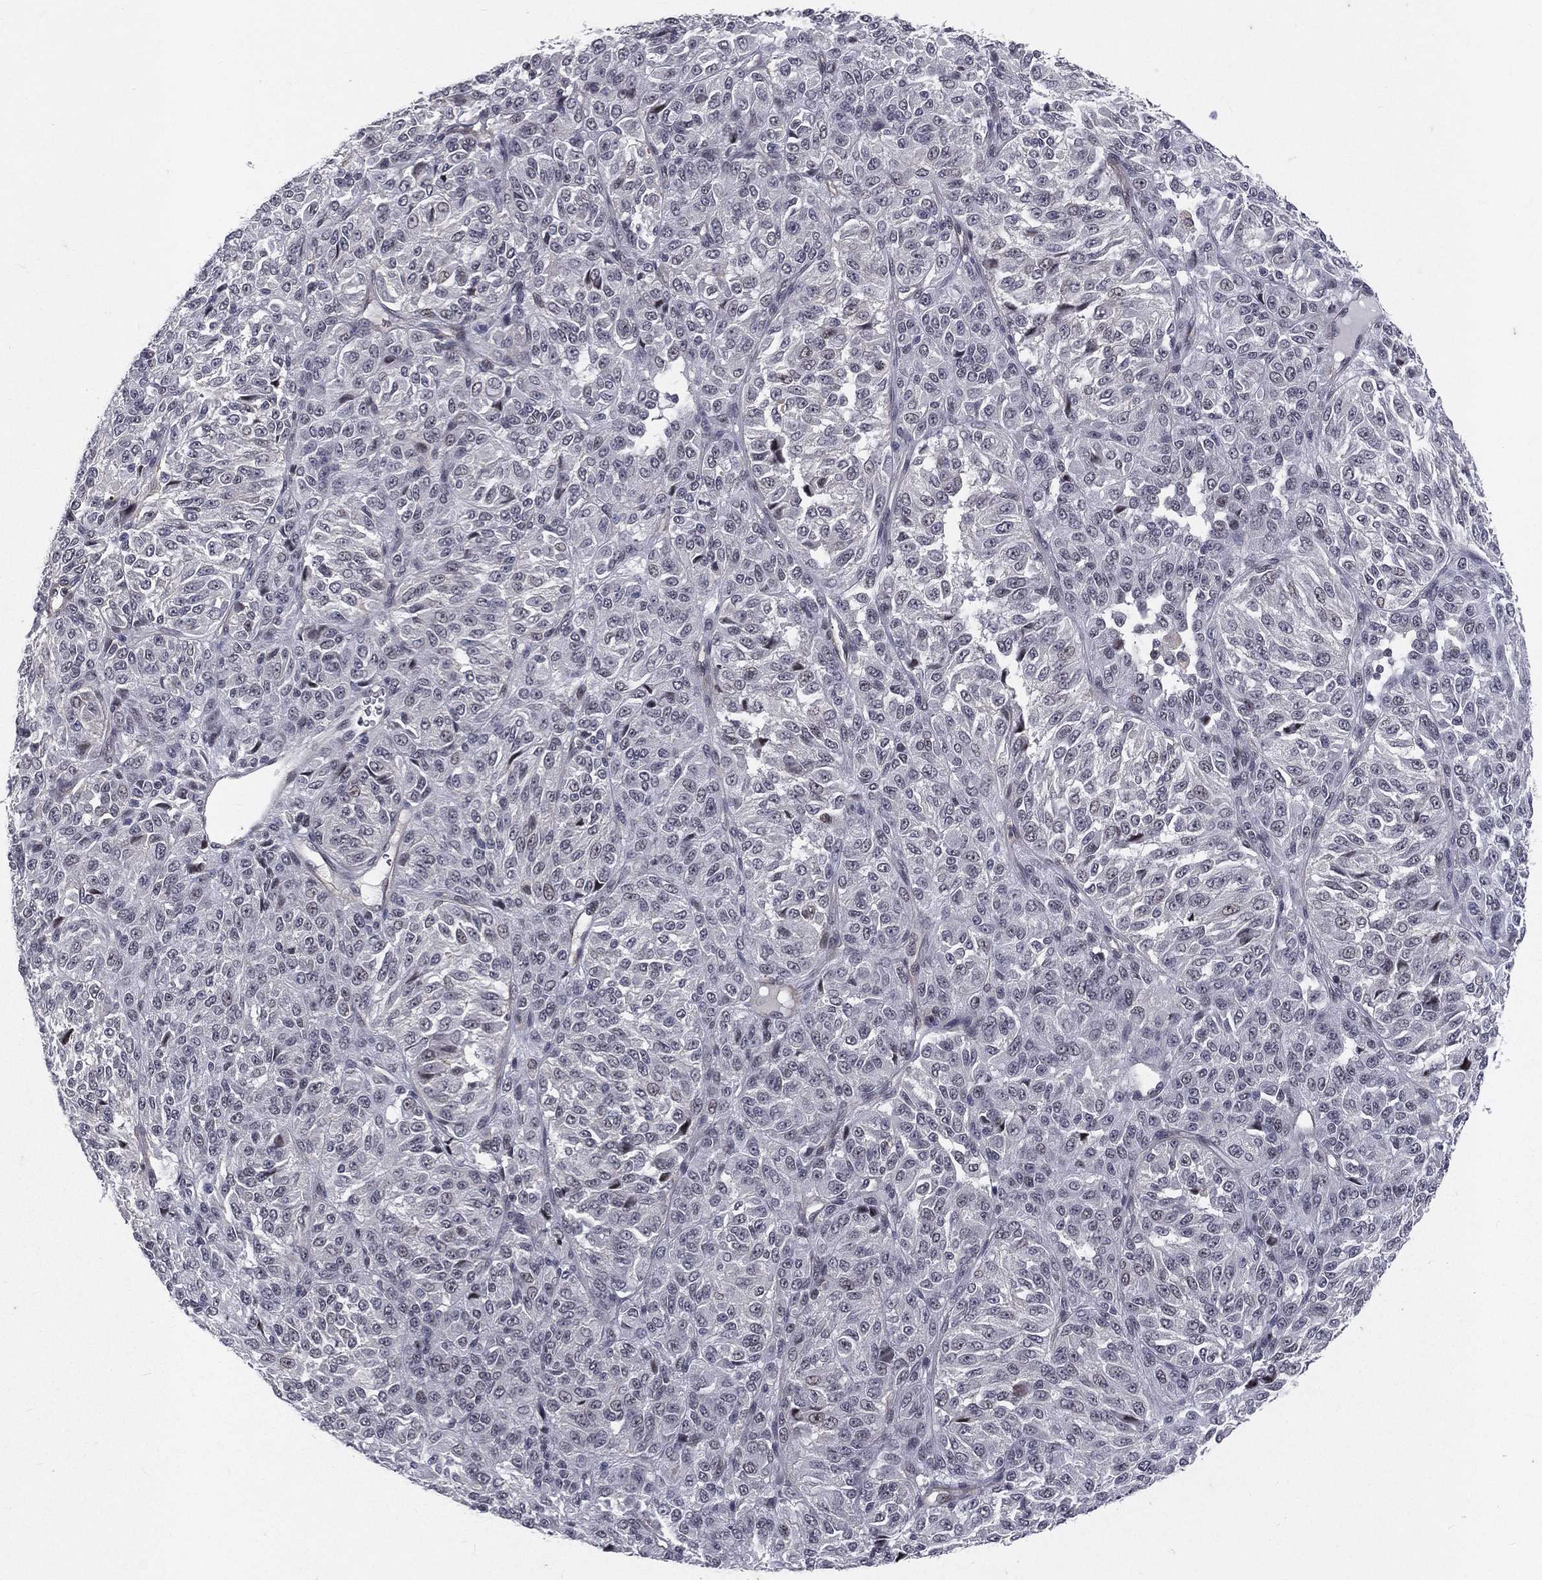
{"staining": {"intensity": "negative", "quantity": "none", "location": "none"}, "tissue": "melanoma", "cell_type": "Tumor cells", "image_type": "cancer", "snomed": [{"axis": "morphology", "description": "Malignant melanoma, Metastatic site"}, {"axis": "topography", "description": "Brain"}], "caption": "Tumor cells show no significant protein expression in melanoma.", "gene": "MORC2", "patient": {"sex": "female", "age": 56}}